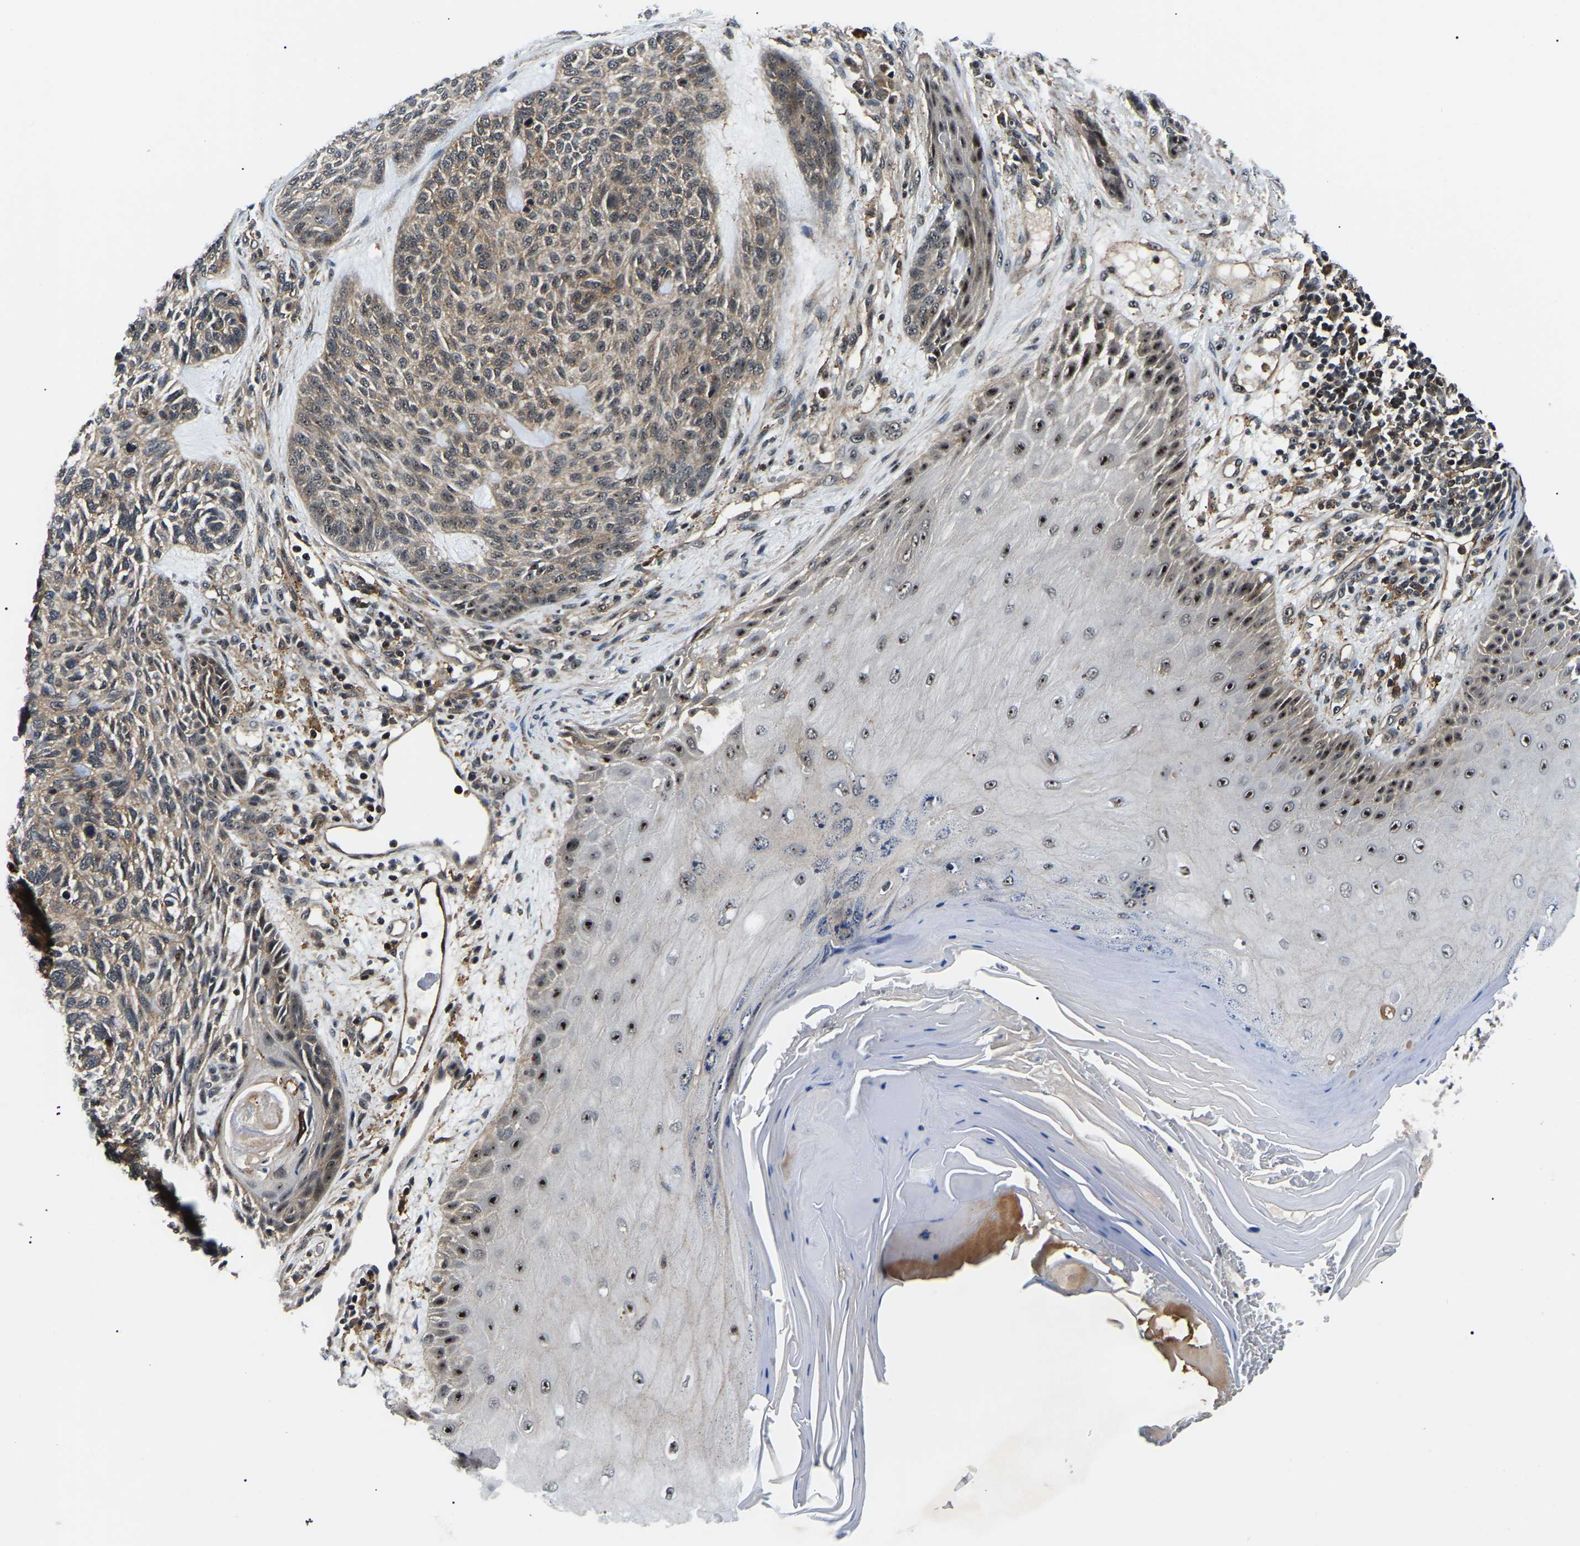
{"staining": {"intensity": "moderate", "quantity": ">75%", "location": "cytoplasmic/membranous,nuclear"}, "tissue": "skin cancer", "cell_type": "Tumor cells", "image_type": "cancer", "snomed": [{"axis": "morphology", "description": "Basal cell carcinoma"}, {"axis": "topography", "description": "Skin"}], "caption": "Skin basal cell carcinoma stained with a protein marker displays moderate staining in tumor cells.", "gene": "RRP1B", "patient": {"sex": "male", "age": 55}}